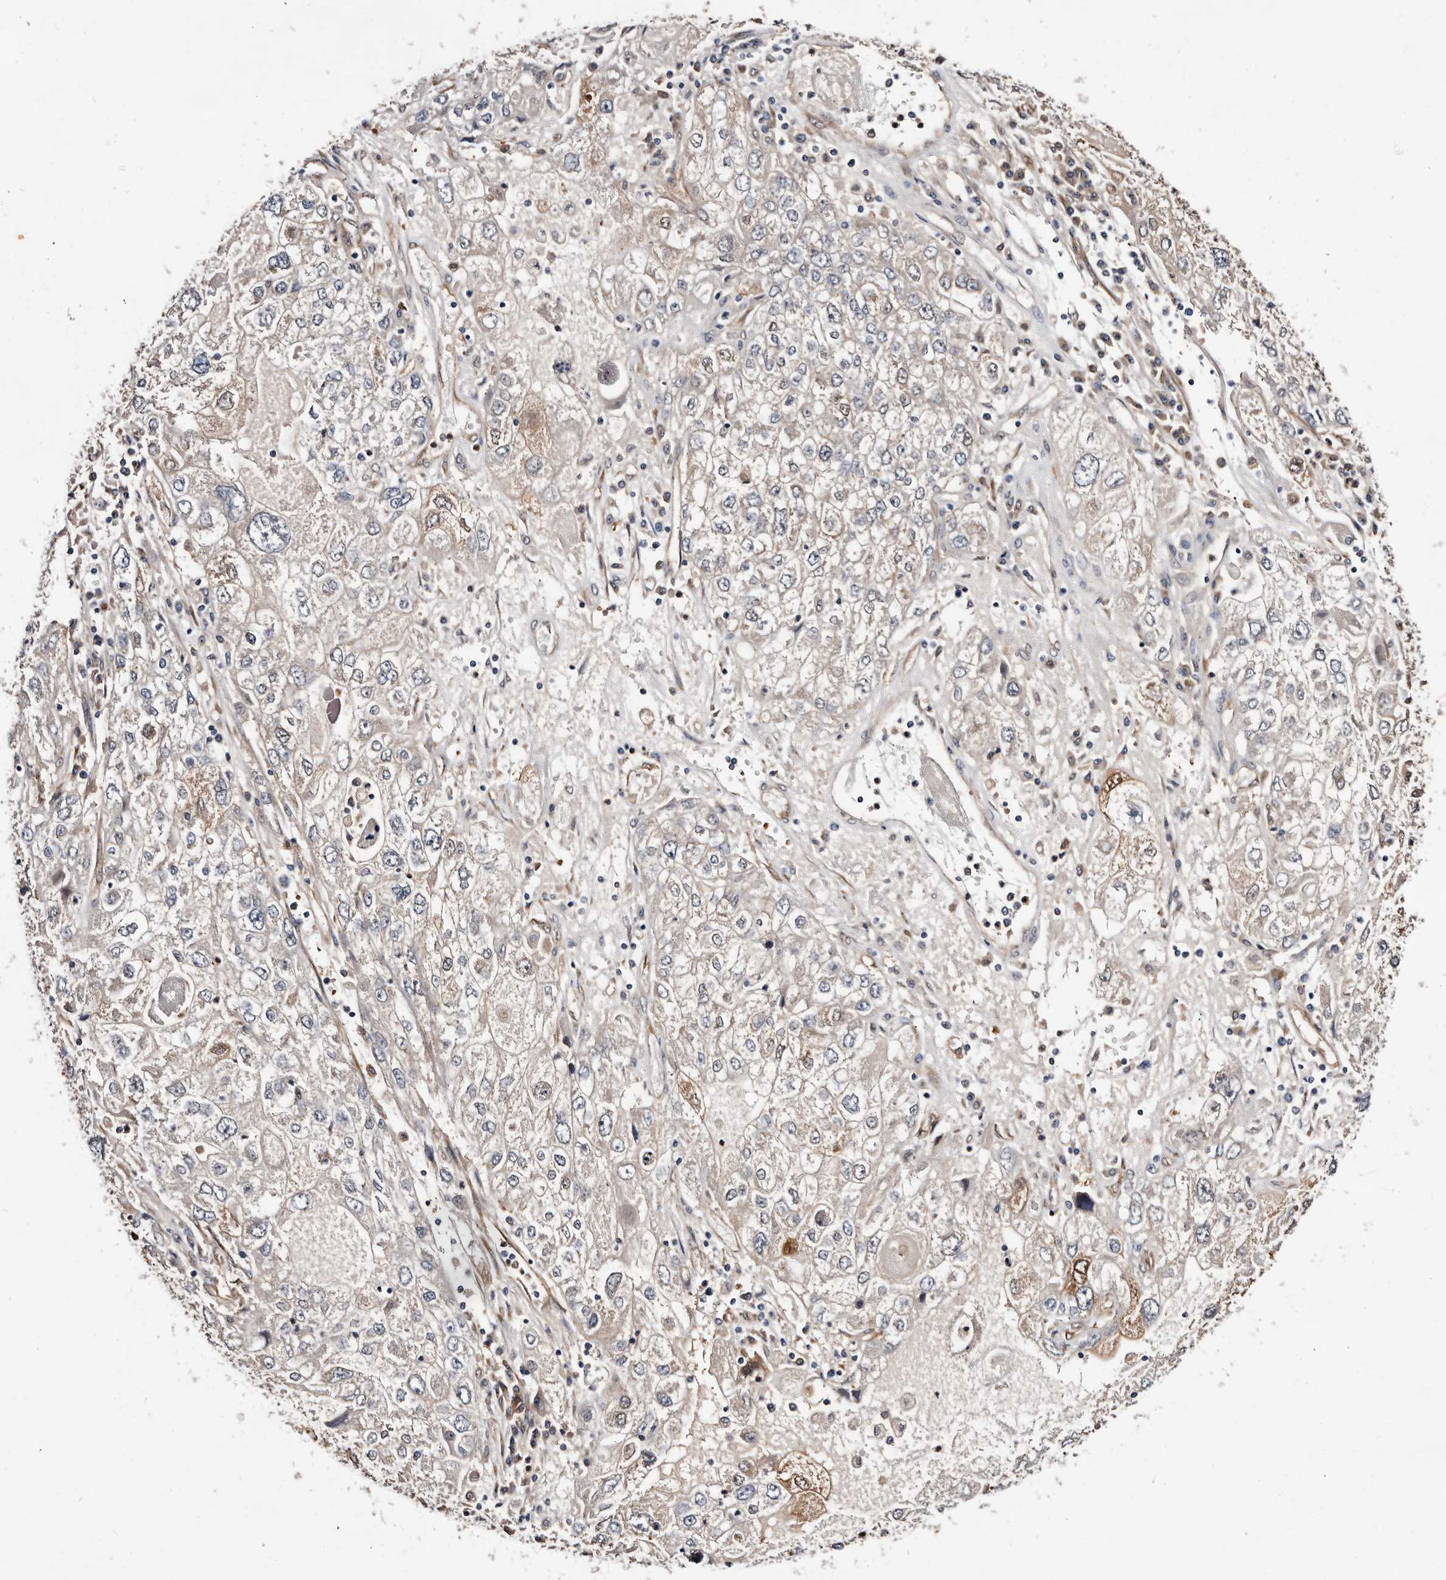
{"staining": {"intensity": "moderate", "quantity": "<25%", "location": "cytoplasmic/membranous,nuclear"}, "tissue": "endometrial cancer", "cell_type": "Tumor cells", "image_type": "cancer", "snomed": [{"axis": "morphology", "description": "Adenocarcinoma, NOS"}, {"axis": "topography", "description": "Endometrium"}], "caption": "Immunohistochemistry of human endometrial cancer exhibits low levels of moderate cytoplasmic/membranous and nuclear expression in about <25% of tumor cells.", "gene": "TP53I3", "patient": {"sex": "female", "age": 49}}